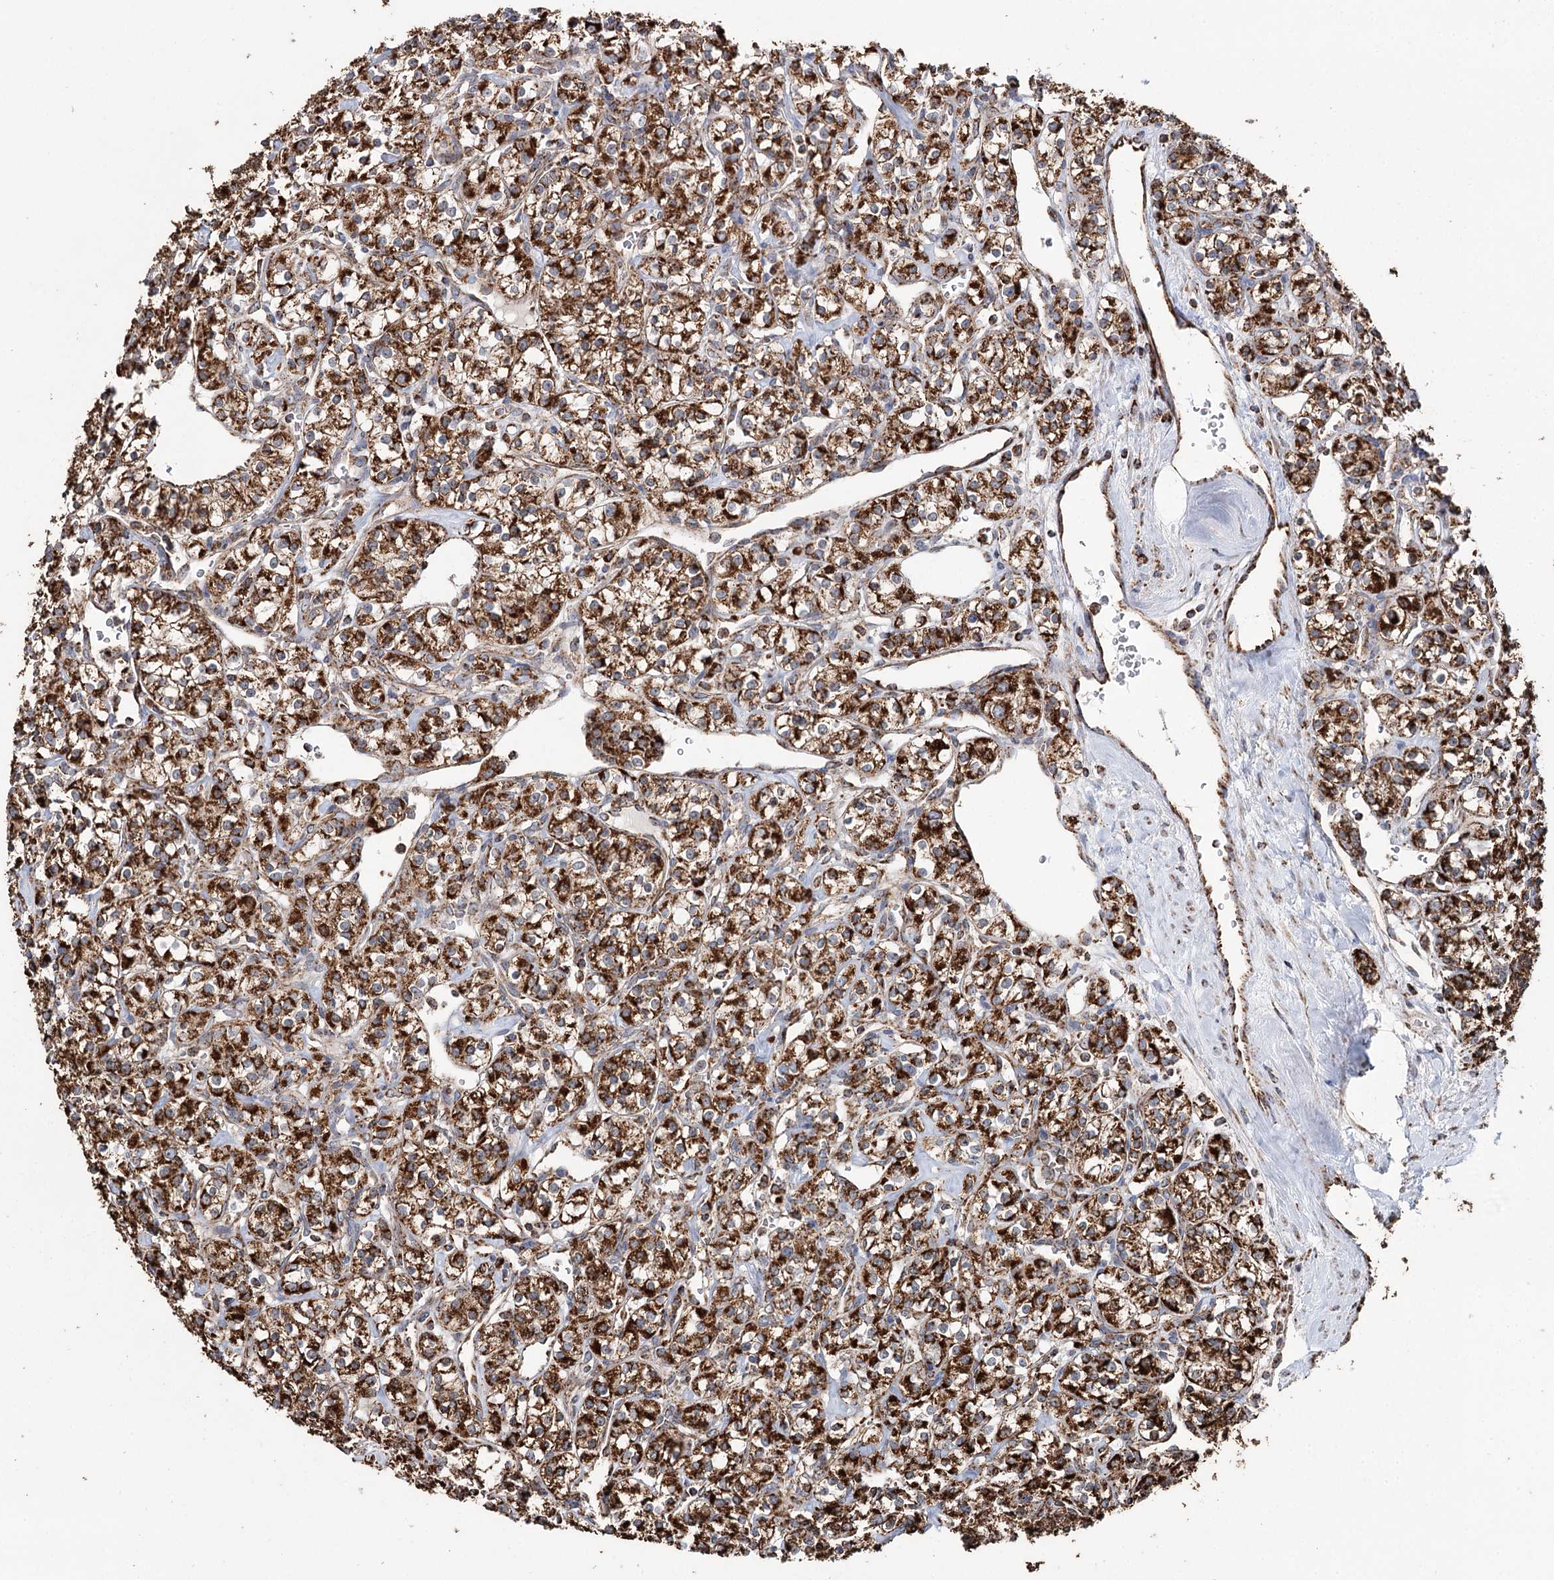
{"staining": {"intensity": "strong", "quantity": ">75%", "location": "cytoplasmic/membranous"}, "tissue": "renal cancer", "cell_type": "Tumor cells", "image_type": "cancer", "snomed": [{"axis": "morphology", "description": "Adenocarcinoma, NOS"}, {"axis": "topography", "description": "Kidney"}], "caption": "About >75% of tumor cells in renal adenocarcinoma demonstrate strong cytoplasmic/membranous protein expression as visualized by brown immunohistochemical staining.", "gene": "APH1A", "patient": {"sex": "male", "age": 77}}